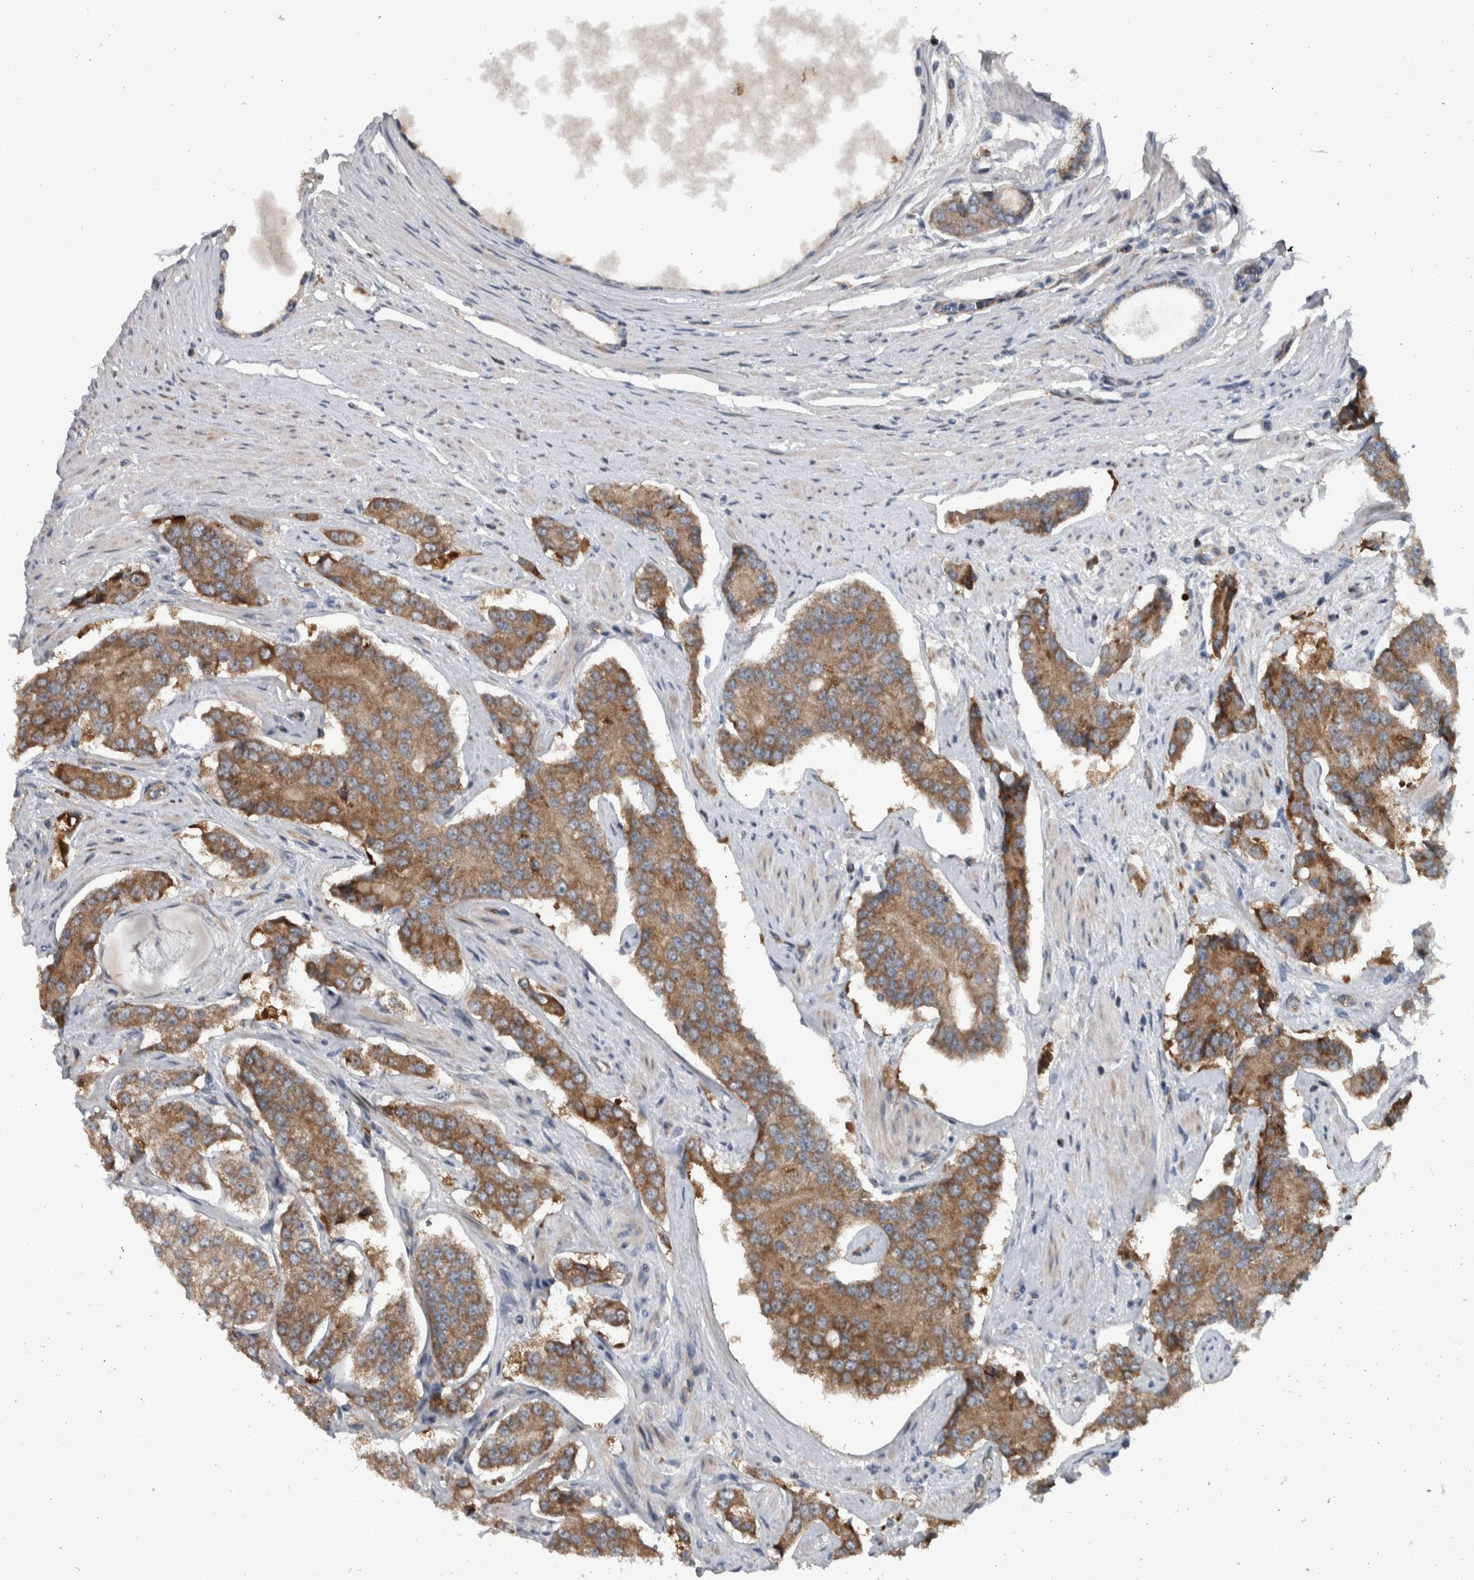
{"staining": {"intensity": "moderate", "quantity": ">75%", "location": "cytoplasmic/membranous"}, "tissue": "prostate cancer", "cell_type": "Tumor cells", "image_type": "cancer", "snomed": [{"axis": "morphology", "description": "Adenocarcinoma, High grade"}, {"axis": "topography", "description": "Prostate"}], "caption": "Immunohistochemical staining of human prostate high-grade adenocarcinoma demonstrates medium levels of moderate cytoplasmic/membranous protein staining in about >75% of tumor cells.", "gene": "BAIAP2L1", "patient": {"sex": "male", "age": 71}}